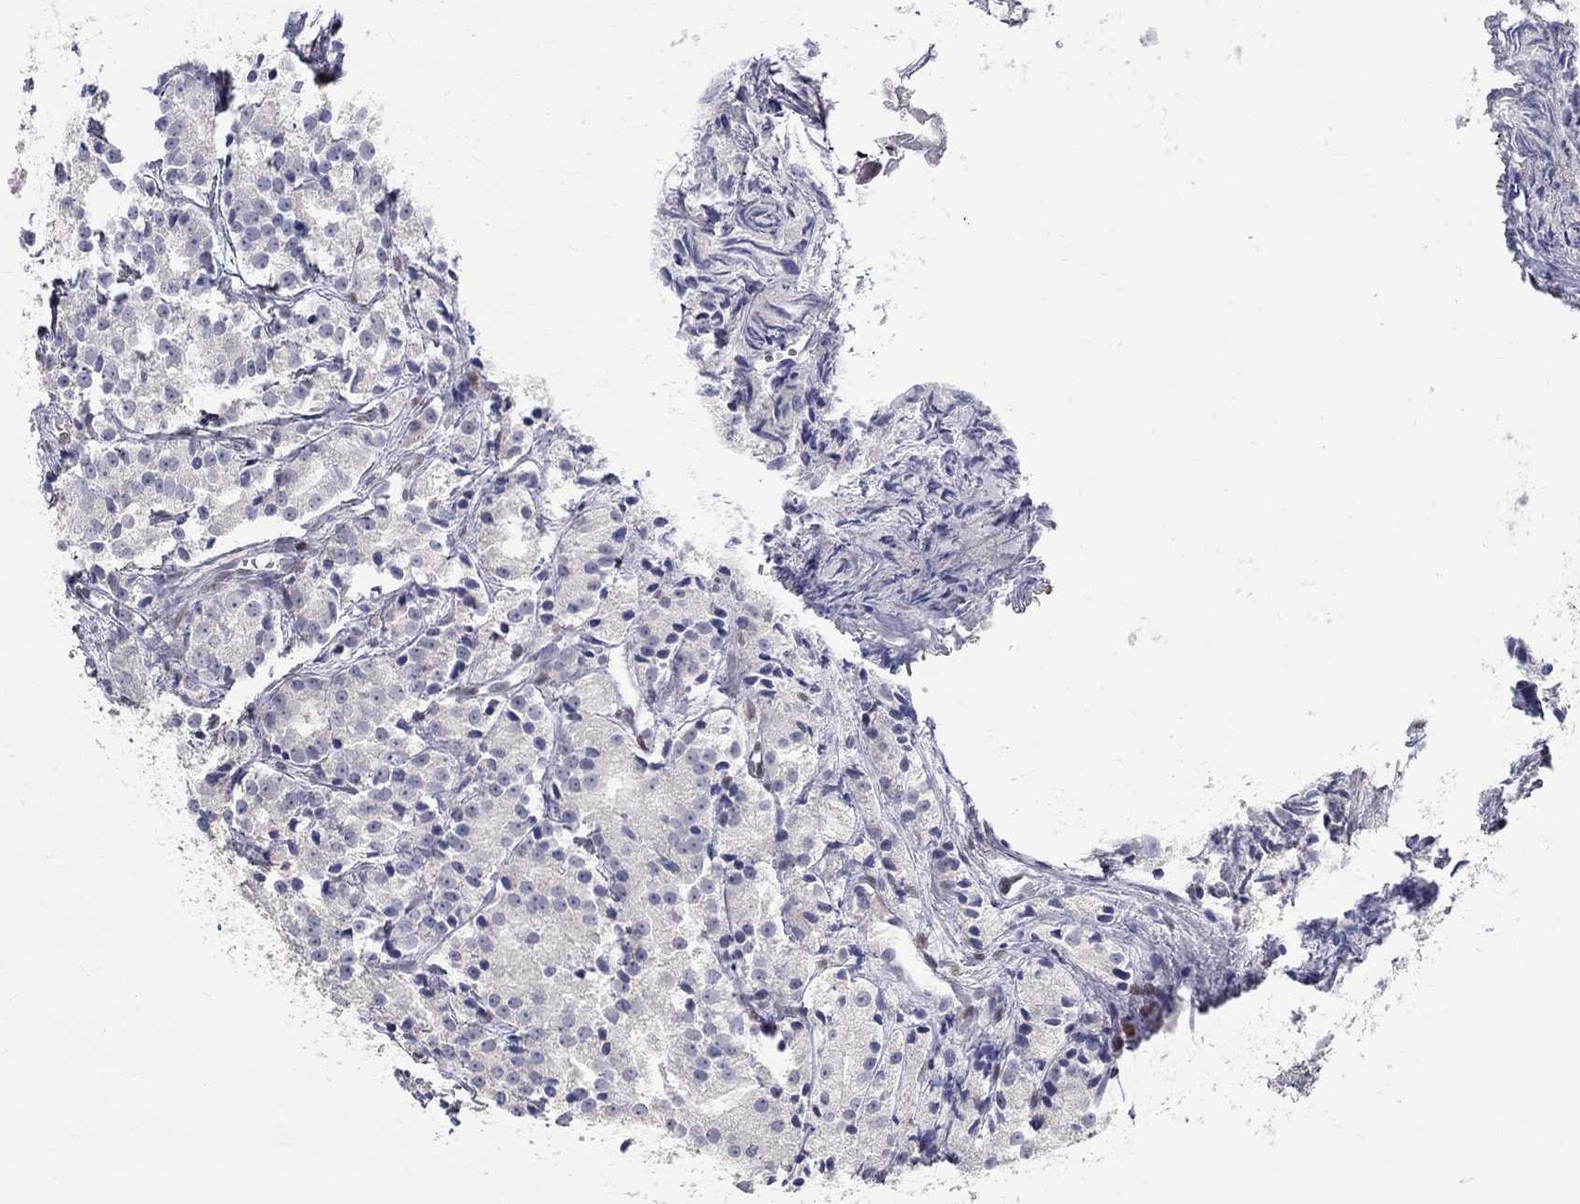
{"staining": {"intensity": "negative", "quantity": "none", "location": "none"}, "tissue": "prostate cancer", "cell_type": "Tumor cells", "image_type": "cancer", "snomed": [{"axis": "morphology", "description": "Adenocarcinoma, Medium grade"}, {"axis": "topography", "description": "Prostate"}], "caption": "A micrograph of human prostate adenocarcinoma (medium-grade) is negative for staining in tumor cells.", "gene": "FGF2", "patient": {"sex": "male", "age": 74}}